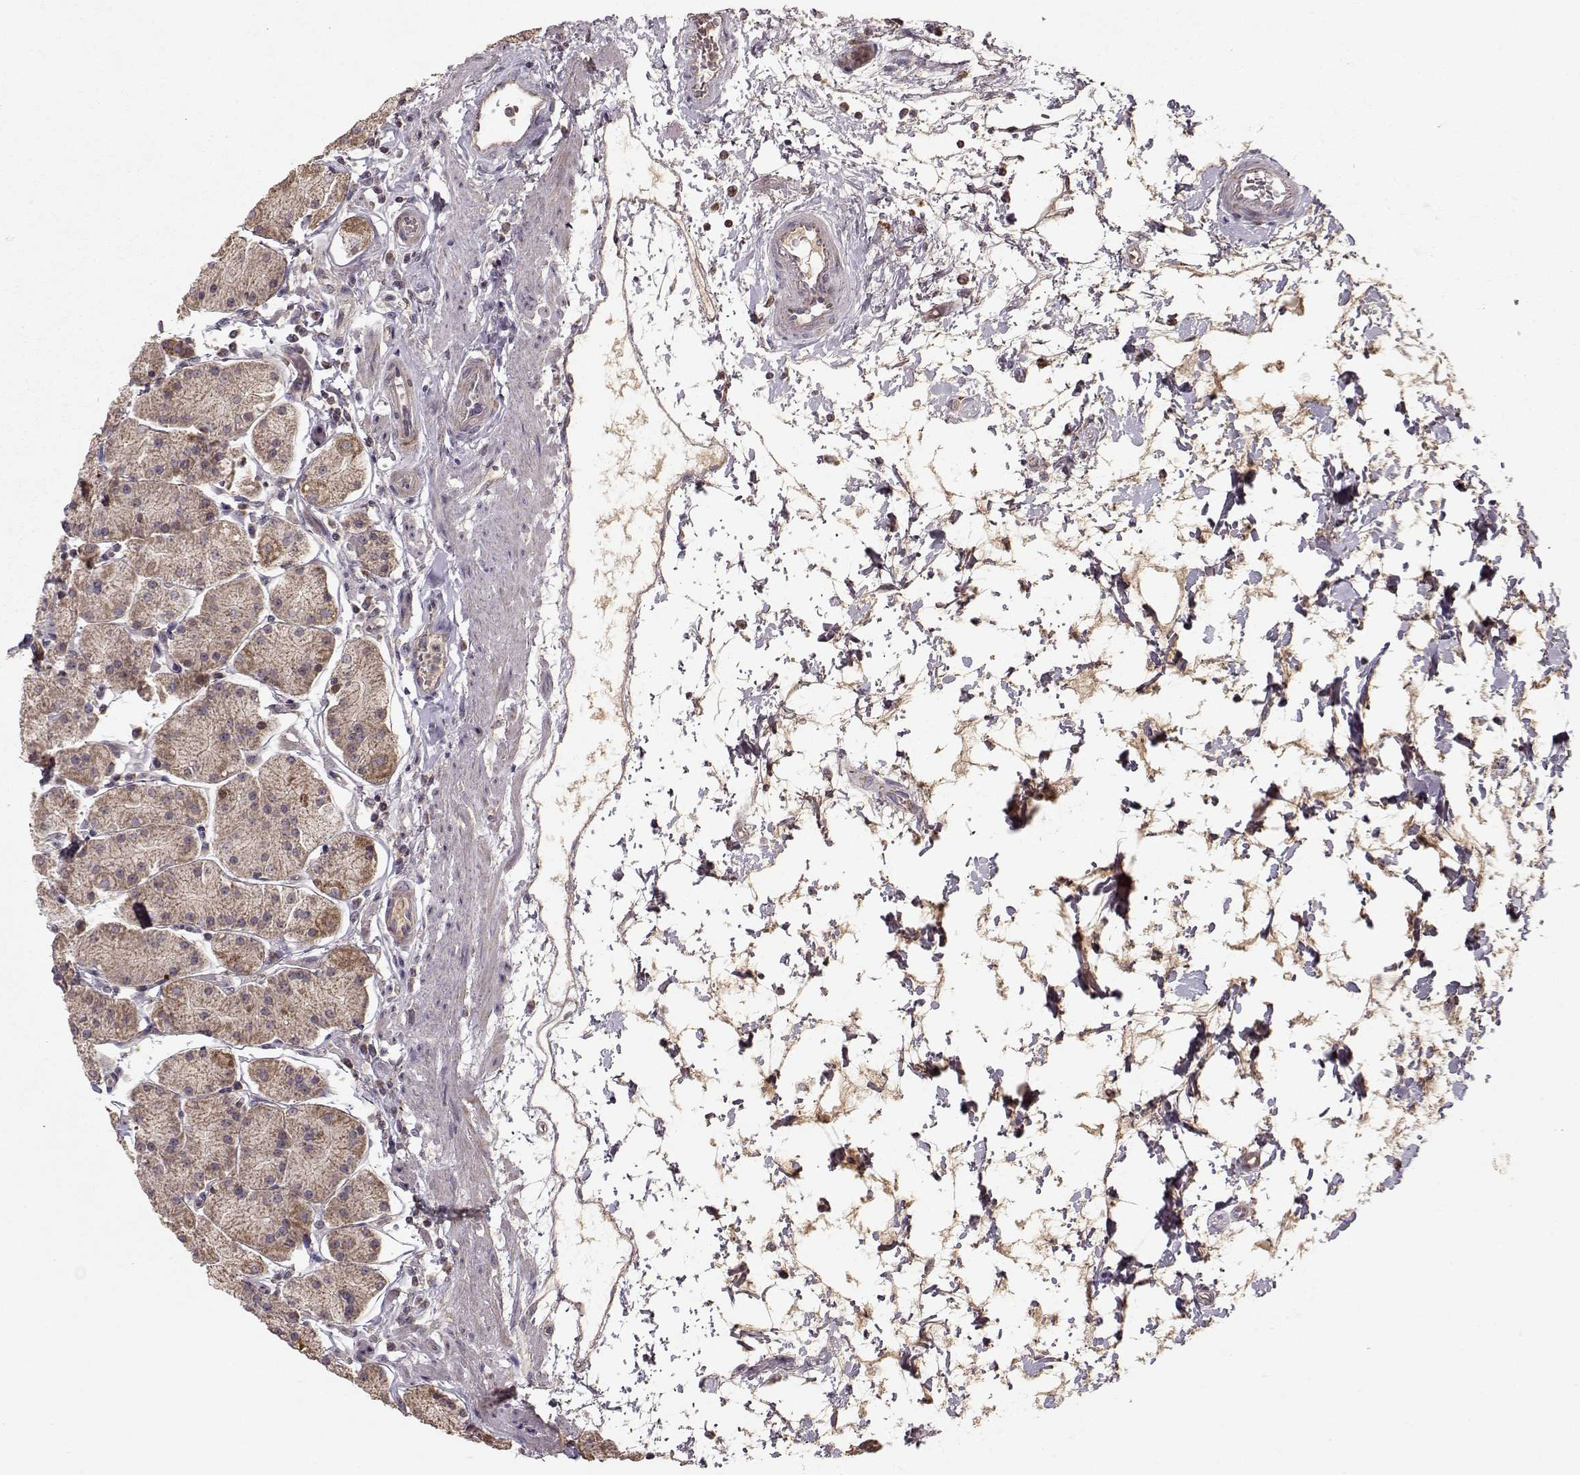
{"staining": {"intensity": "moderate", "quantity": ">75%", "location": "cytoplasmic/membranous"}, "tissue": "stomach", "cell_type": "Glandular cells", "image_type": "normal", "snomed": [{"axis": "morphology", "description": "Normal tissue, NOS"}, {"axis": "topography", "description": "Stomach"}], "caption": "Moderate cytoplasmic/membranous staining for a protein is present in about >75% of glandular cells of benign stomach using immunohistochemistry.", "gene": "CMTM3", "patient": {"sex": "male", "age": 54}}